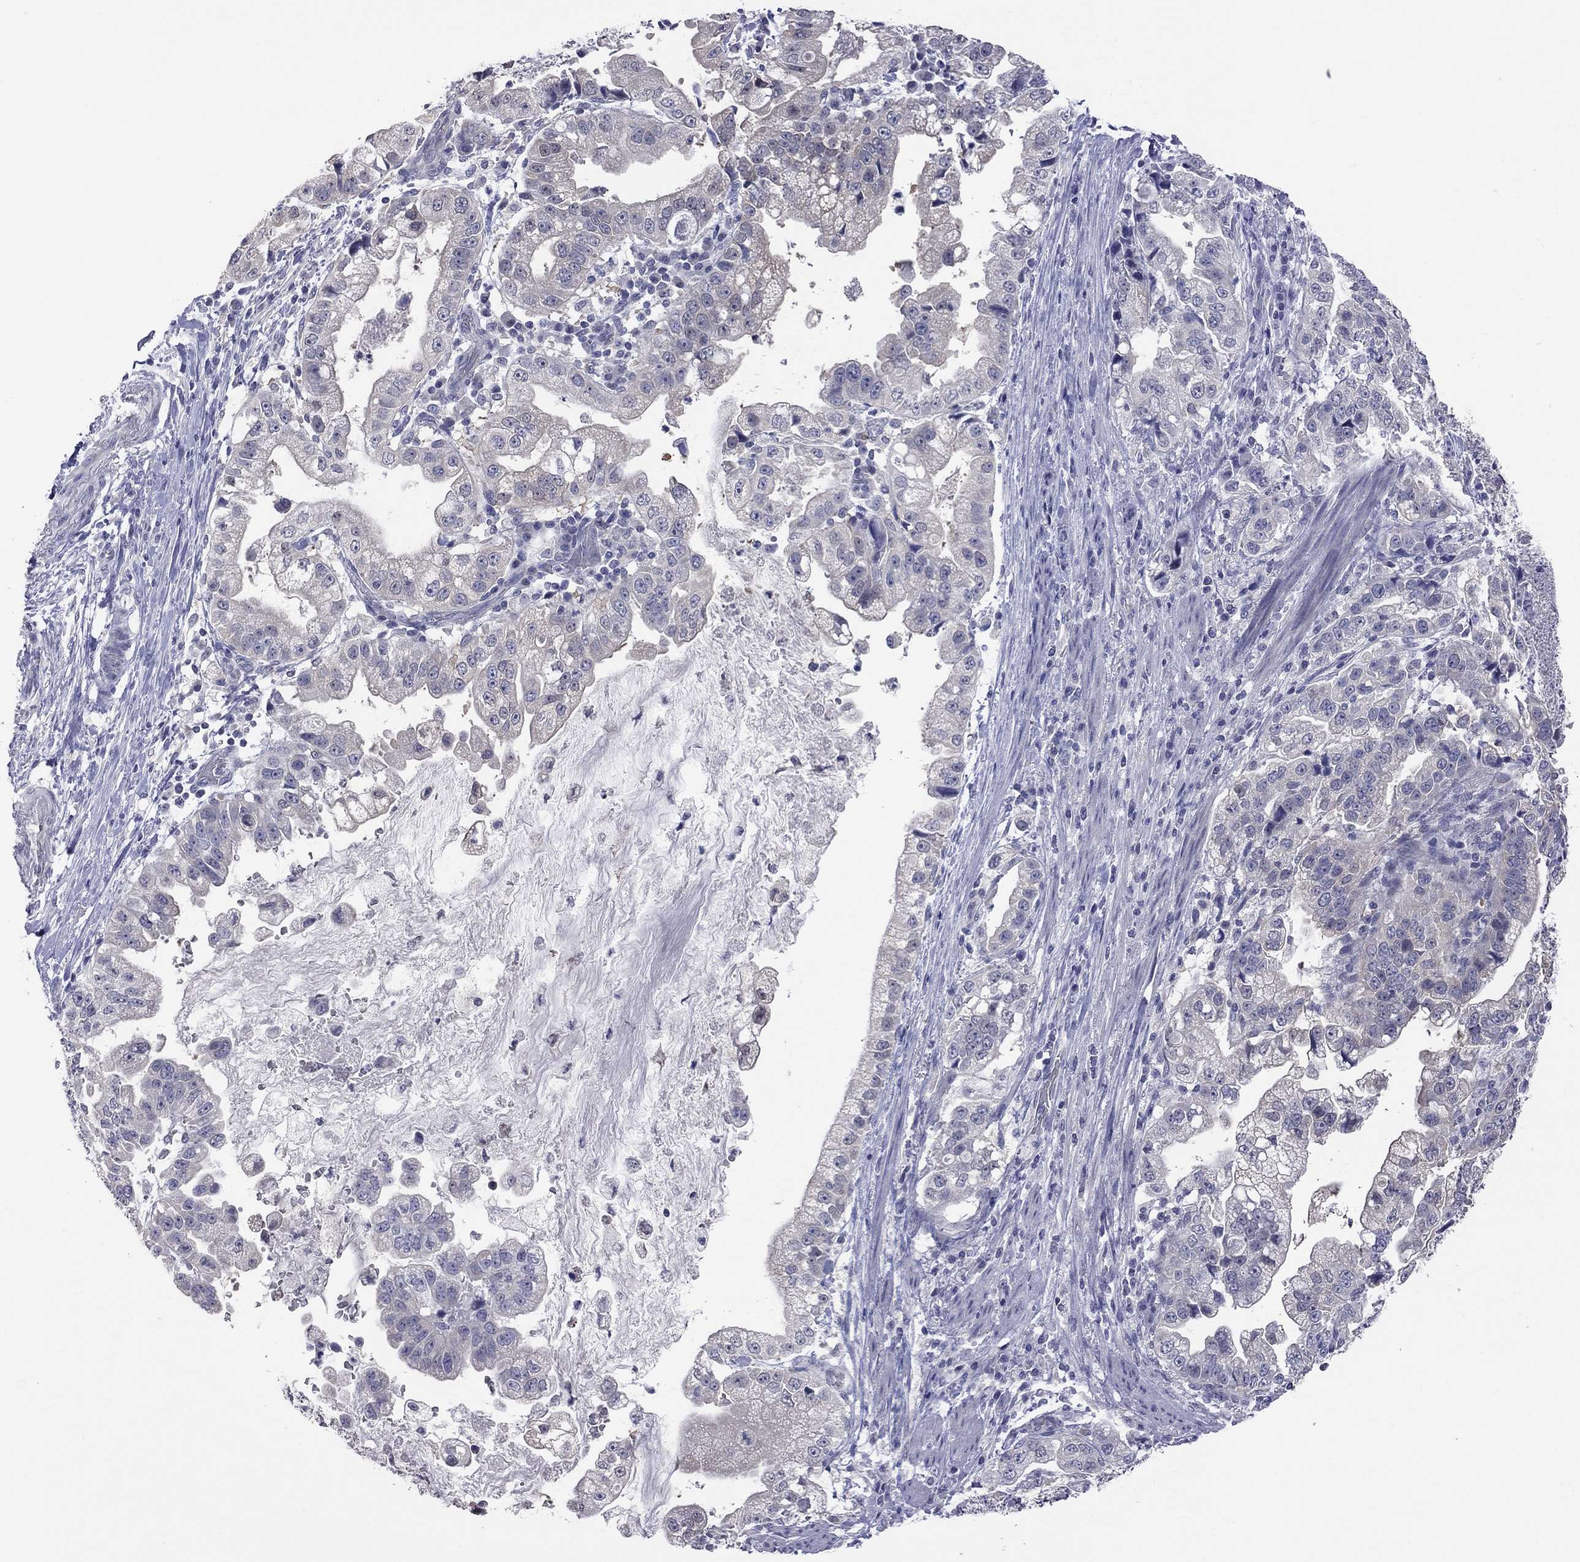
{"staining": {"intensity": "negative", "quantity": "none", "location": "none"}, "tissue": "stomach cancer", "cell_type": "Tumor cells", "image_type": "cancer", "snomed": [{"axis": "morphology", "description": "Adenocarcinoma, NOS"}, {"axis": "topography", "description": "Stomach"}], "caption": "Immunohistochemistry photomicrograph of adenocarcinoma (stomach) stained for a protein (brown), which demonstrates no expression in tumor cells.", "gene": "HYLS1", "patient": {"sex": "male", "age": 59}}